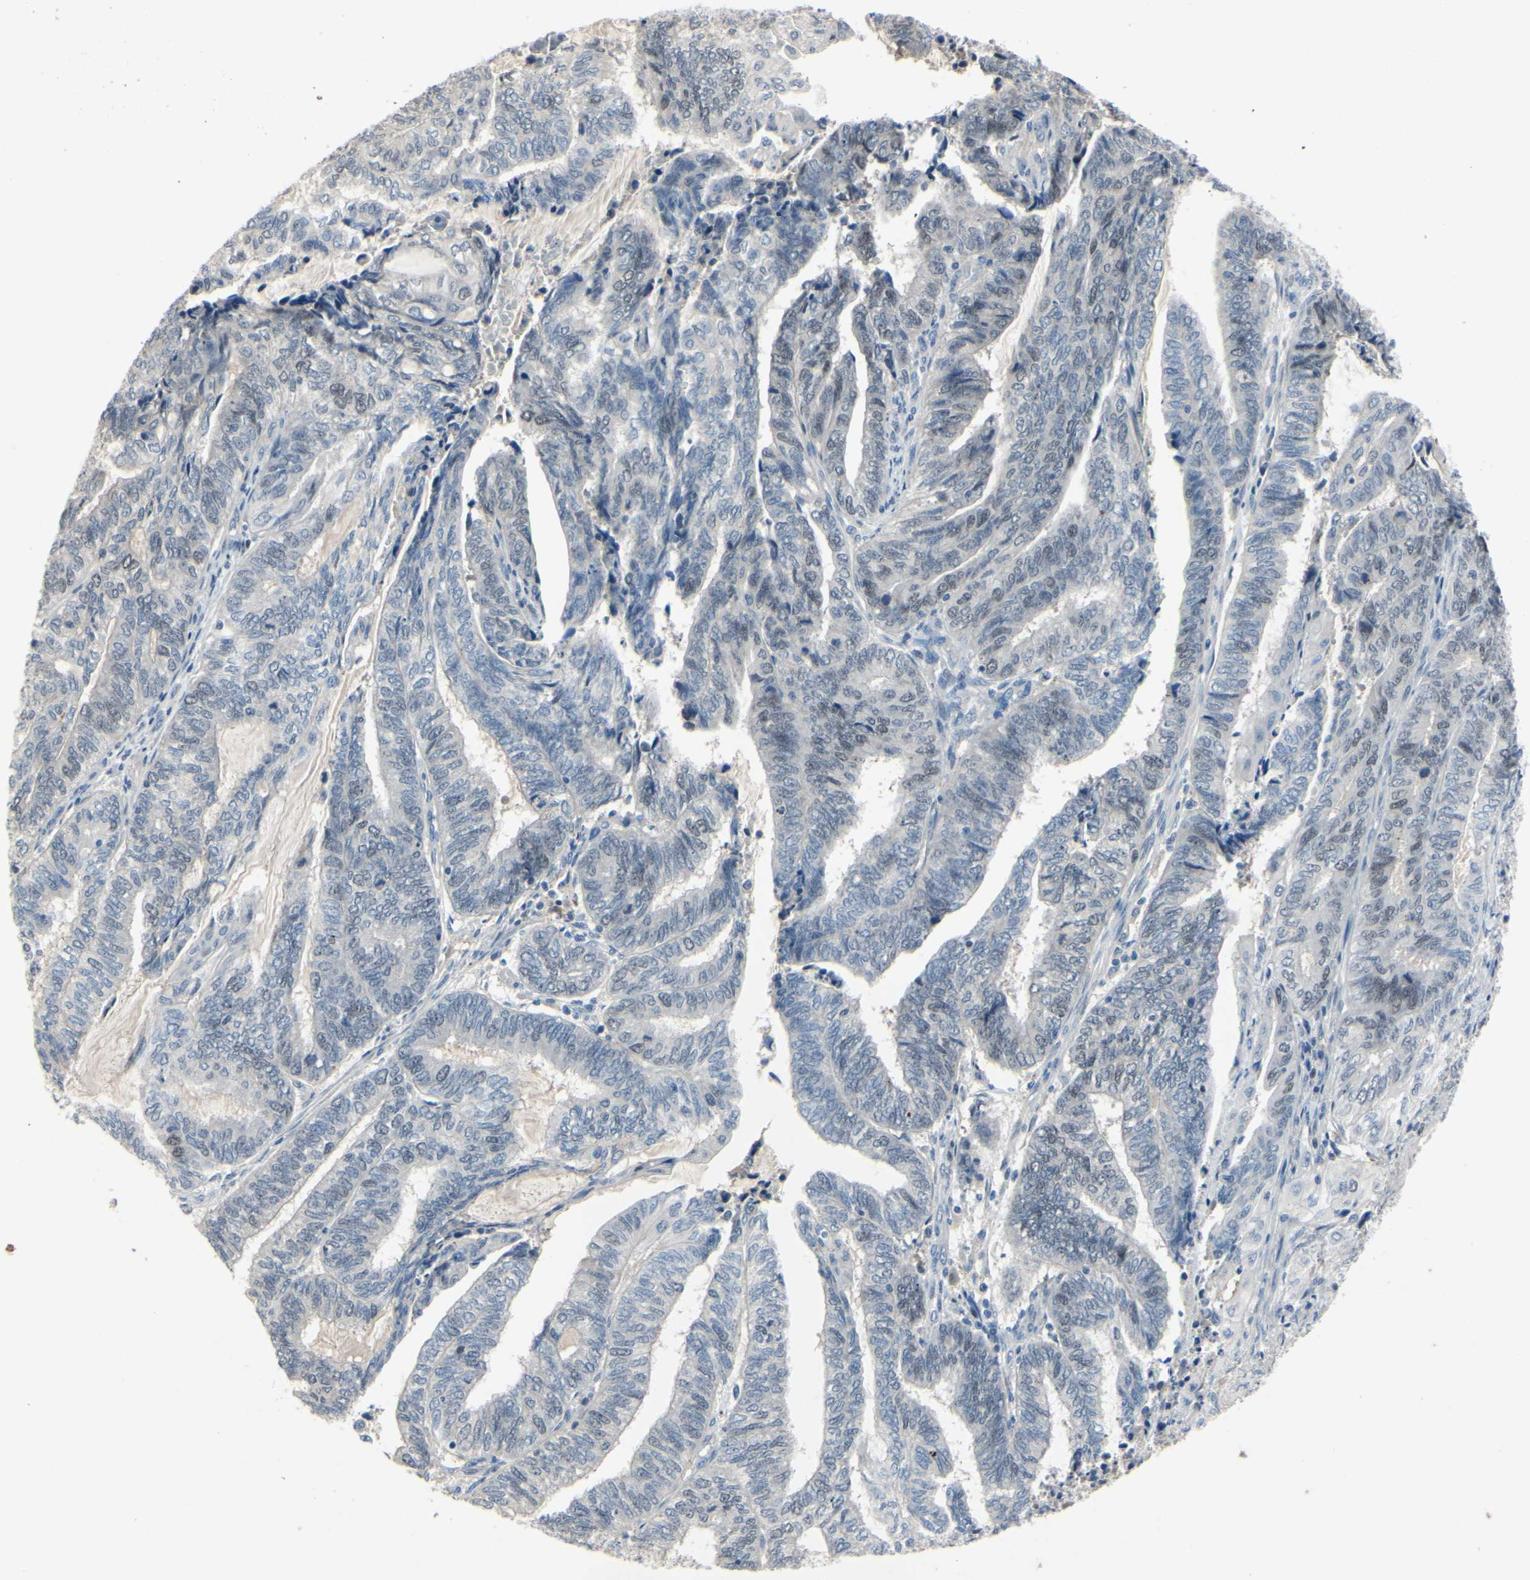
{"staining": {"intensity": "negative", "quantity": "none", "location": "none"}, "tissue": "endometrial cancer", "cell_type": "Tumor cells", "image_type": "cancer", "snomed": [{"axis": "morphology", "description": "Adenocarcinoma, NOS"}, {"axis": "topography", "description": "Uterus"}, {"axis": "topography", "description": "Endometrium"}], "caption": "Immunohistochemical staining of endometrial adenocarcinoma shows no significant staining in tumor cells. (DAB immunohistochemistry (IHC) with hematoxylin counter stain).", "gene": "LHX9", "patient": {"sex": "female", "age": 70}}